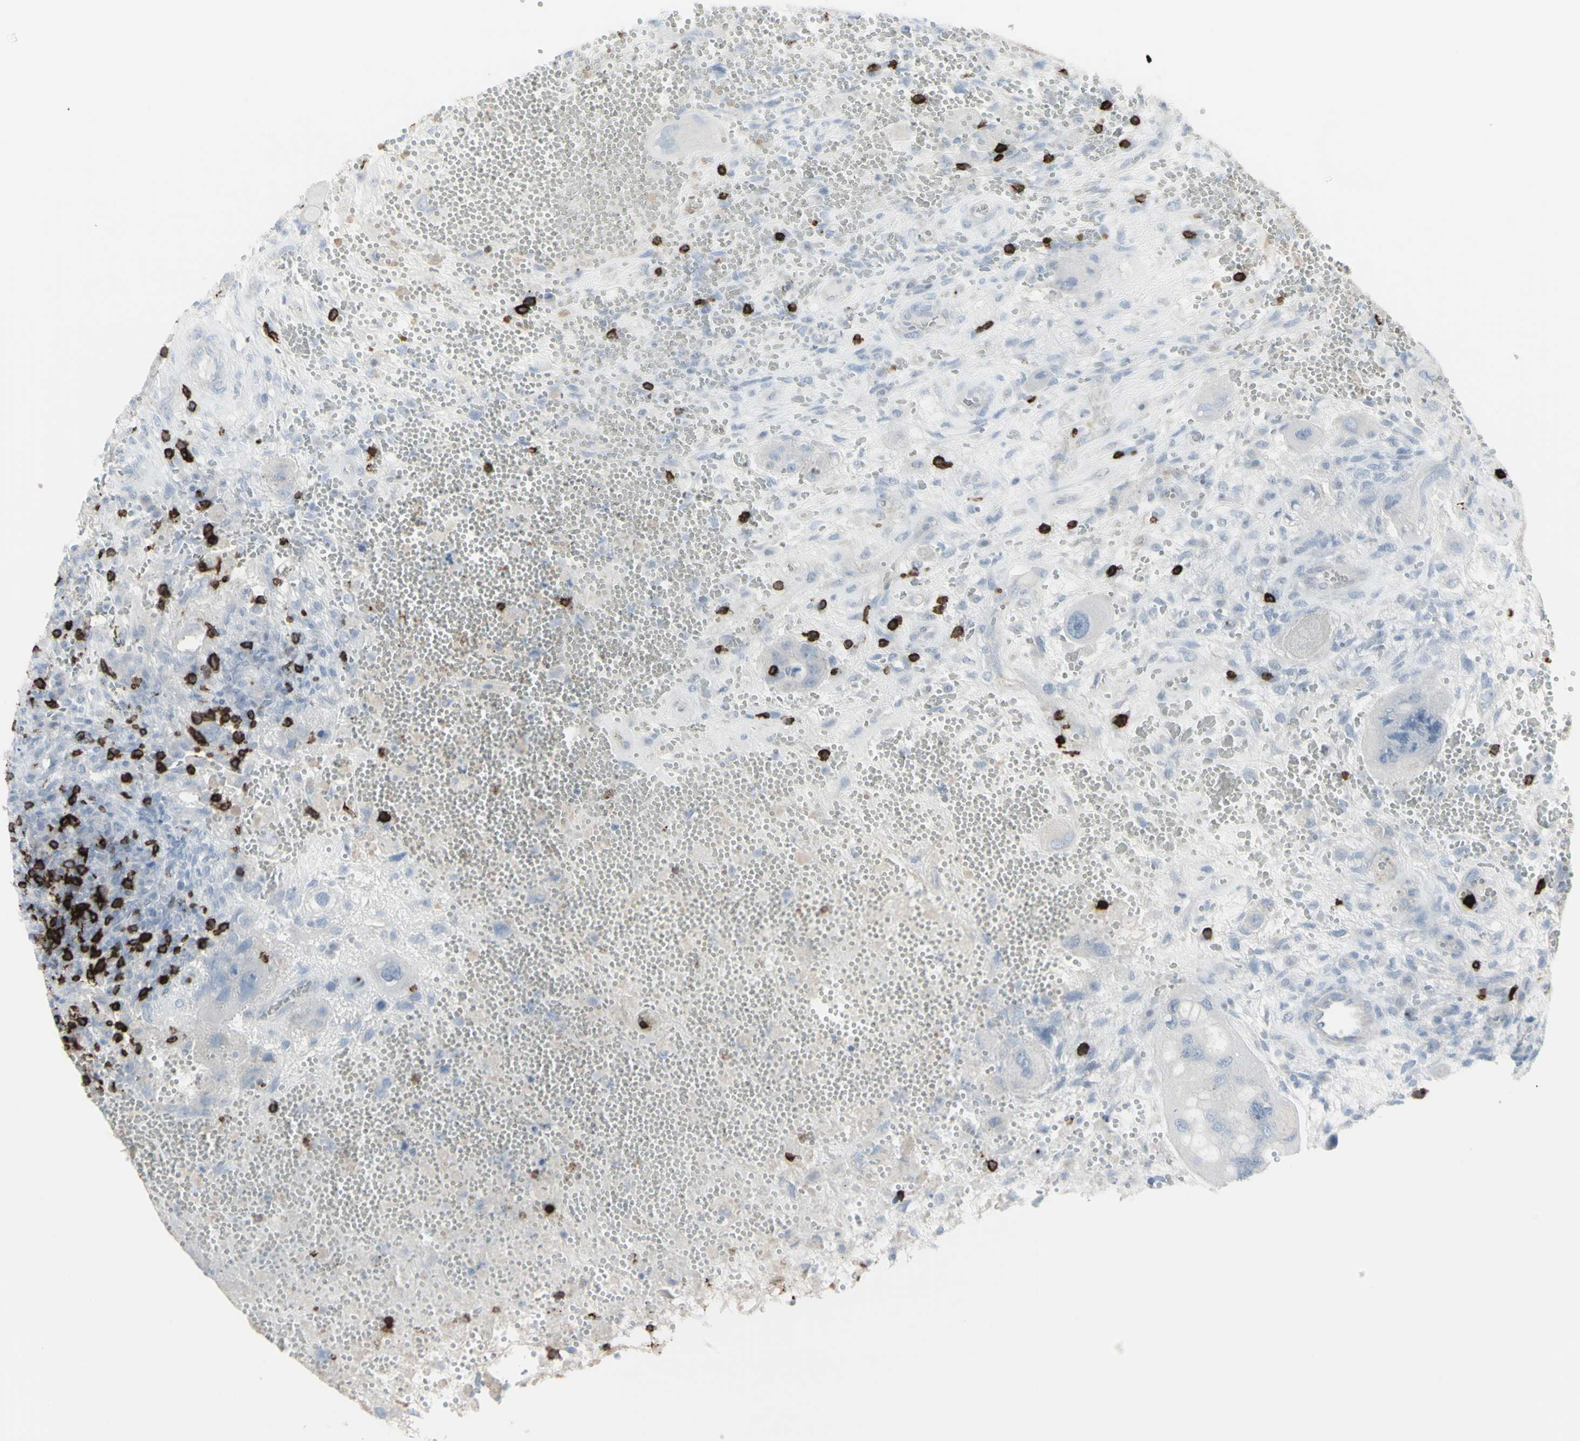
{"staining": {"intensity": "negative", "quantity": "none", "location": "none"}, "tissue": "testis cancer", "cell_type": "Tumor cells", "image_type": "cancer", "snomed": [{"axis": "morphology", "description": "Carcinoma, Embryonal, NOS"}, {"axis": "topography", "description": "Testis"}], "caption": "Immunohistochemistry (IHC) photomicrograph of neoplastic tissue: human testis embryonal carcinoma stained with DAB reveals no significant protein expression in tumor cells.", "gene": "CD247", "patient": {"sex": "male", "age": 26}}